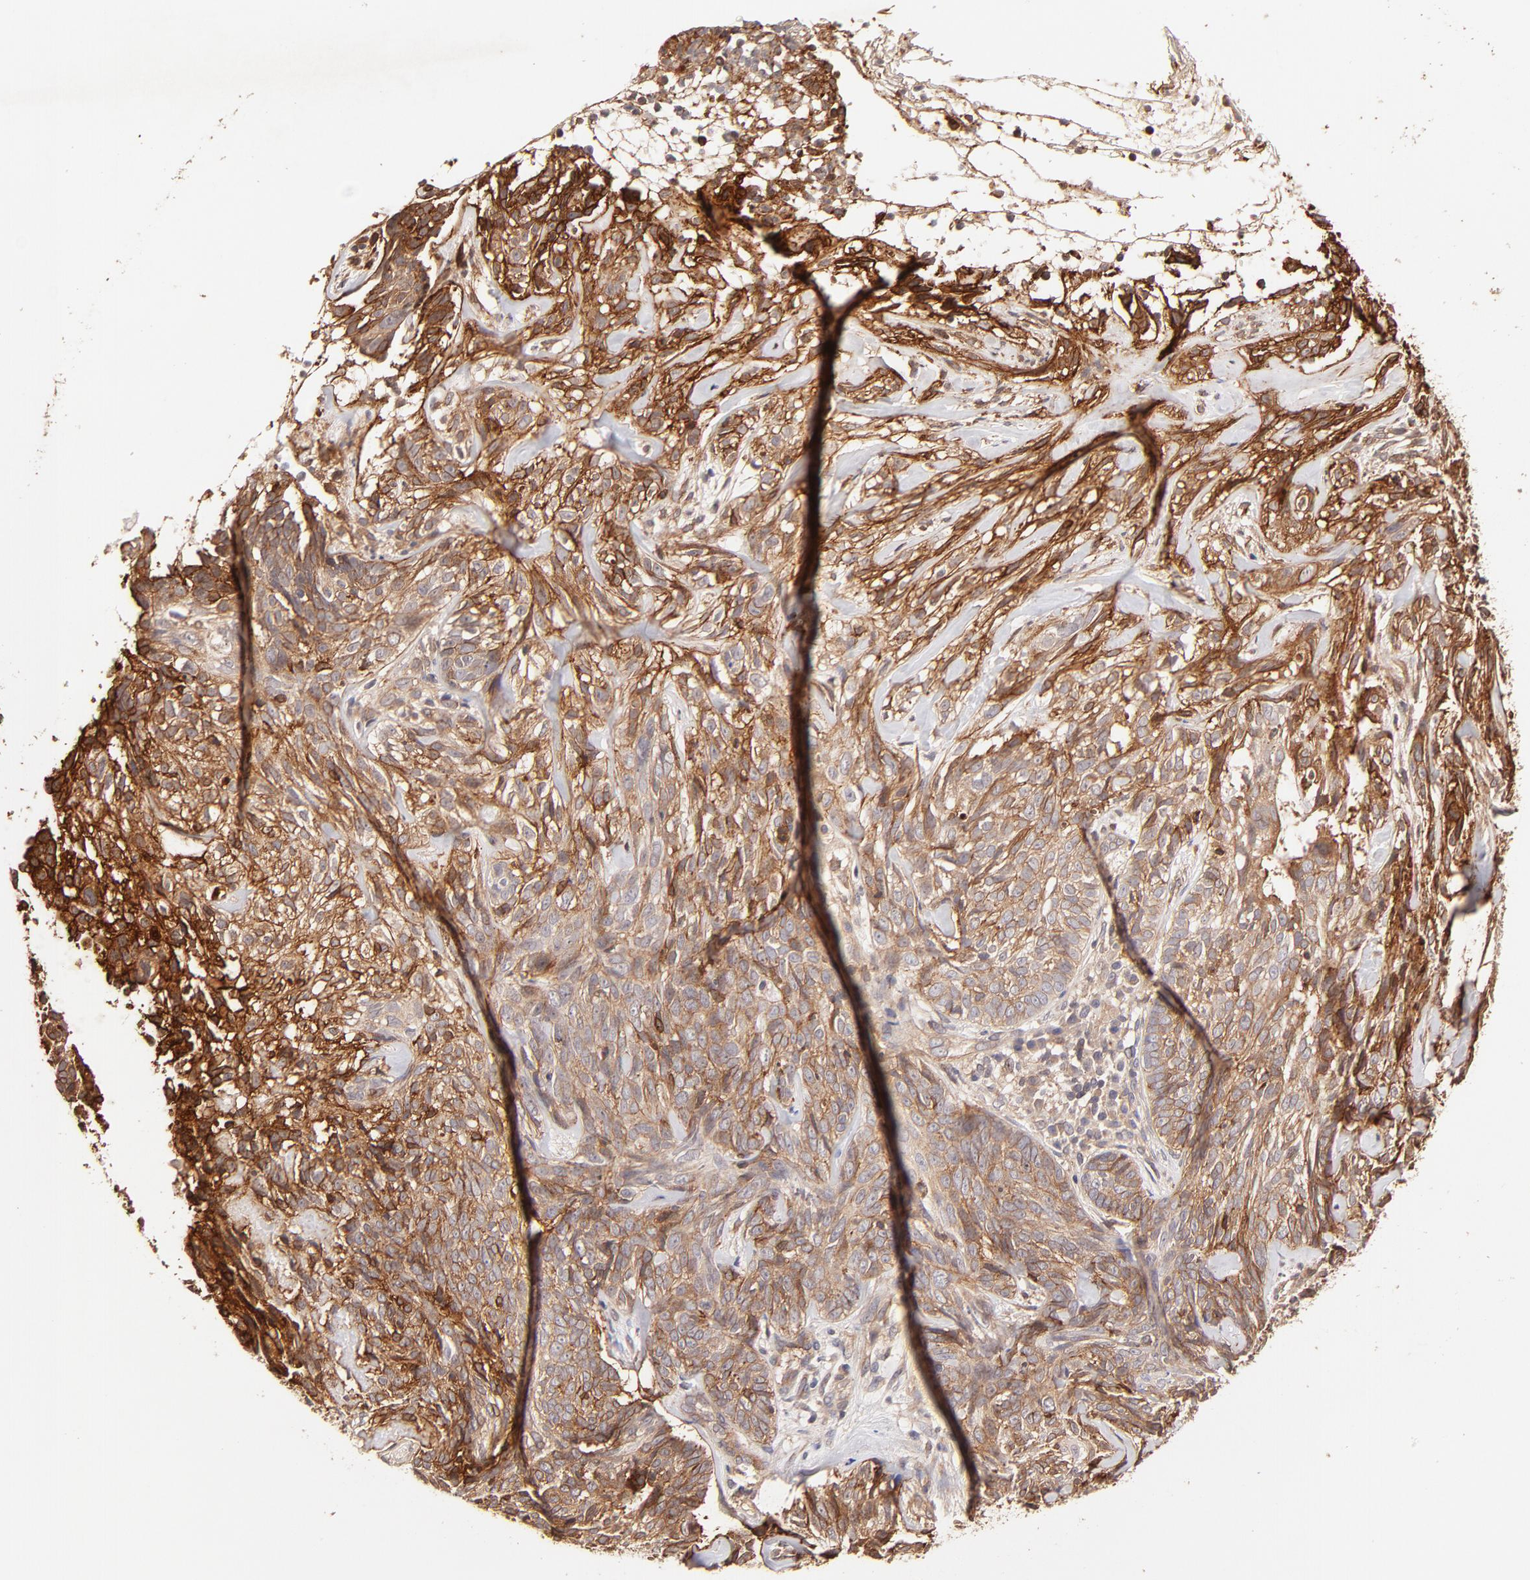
{"staining": {"intensity": "moderate", "quantity": ">75%", "location": "cytoplasmic/membranous"}, "tissue": "skin cancer", "cell_type": "Tumor cells", "image_type": "cancer", "snomed": [{"axis": "morphology", "description": "Basal cell carcinoma"}, {"axis": "topography", "description": "Skin"}], "caption": "Immunohistochemical staining of human skin cancer (basal cell carcinoma) demonstrates medium levels of moderate cytoplasmic/membranous protein staining in approximately >75% of tumor cells.", "gene": "ITGB1", "patient": {"sex": "male", "age": 72}}